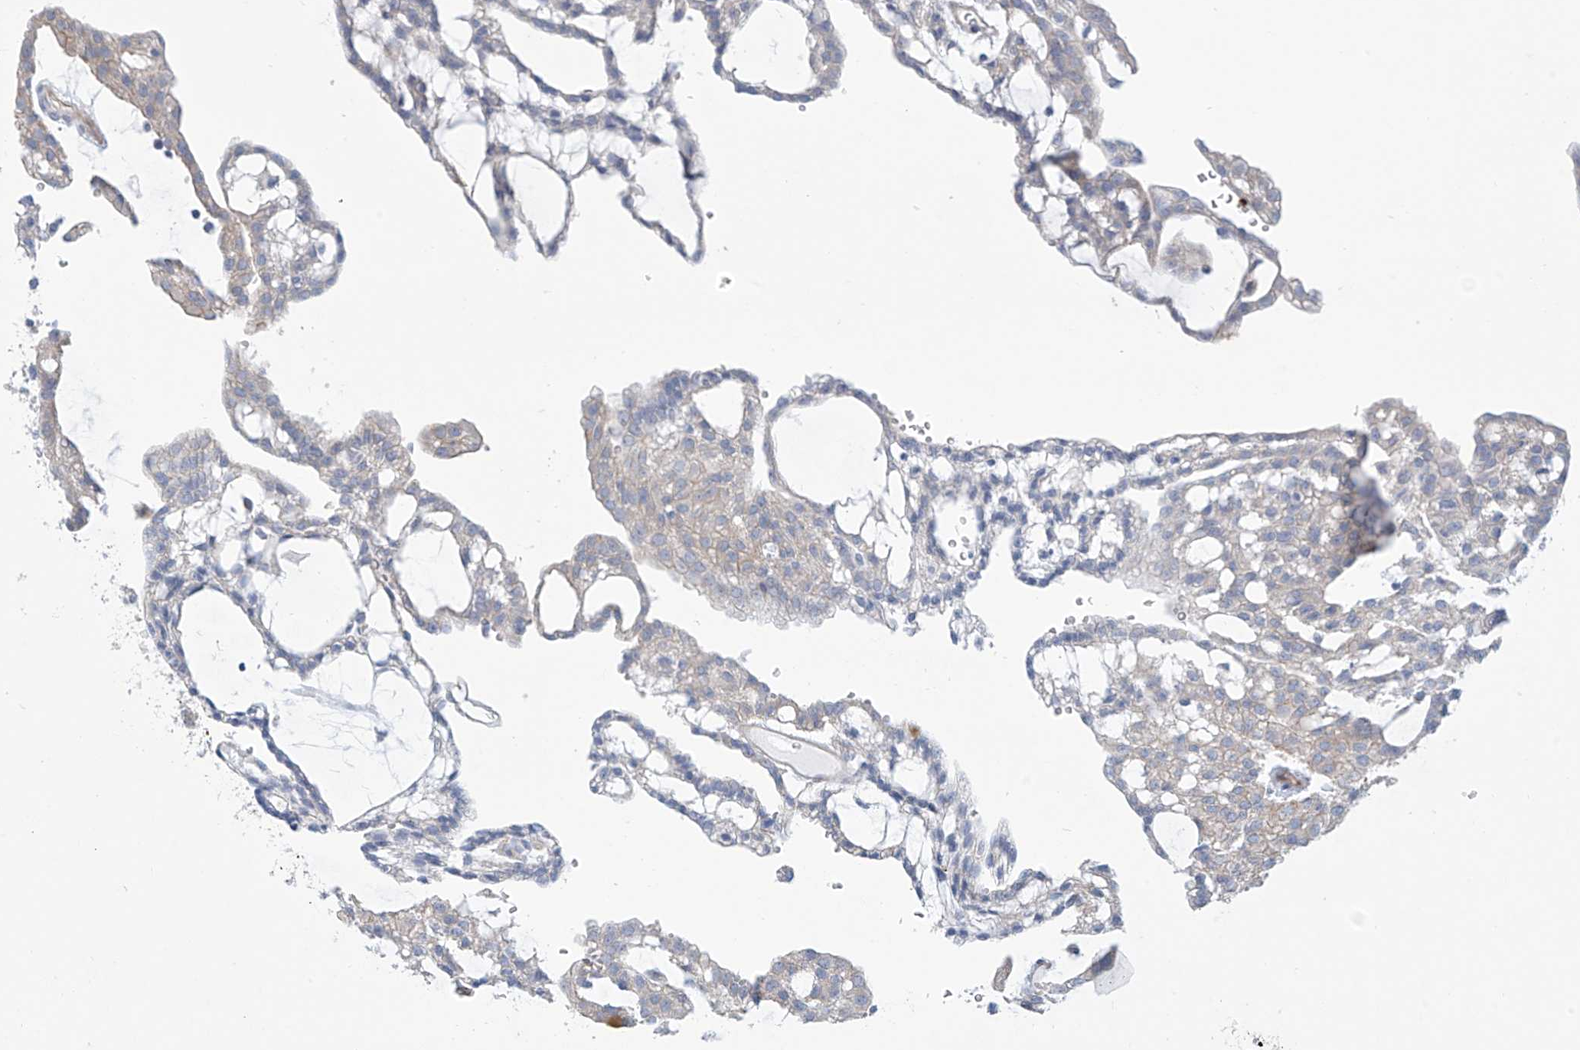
{"staining": {"intensity": "negative", "quantity": "none", "location": "none"}, "tissue": "renal cancer", "cell_type": "Tumor cells", "image_type": "cancer", "snomed": [{"axis": "morphology", "description": "Adenocarcinoma, NOS"}, {"axis": "topography", "description": "Kidney"}], "caption": "An immunohistochemistry (IHC) image of renal adenocarcinoma is shown. There is no staining in tumor cells of renal adenocarcinoma. Brightfield microscopy of IHC stained with DAB (3,3'-diaminobenzidine) (brown) and hematoxylin (blue), captured at high magnification.", "gene": "ABHD13", "patient": {"sex": "male", "age": 63}}